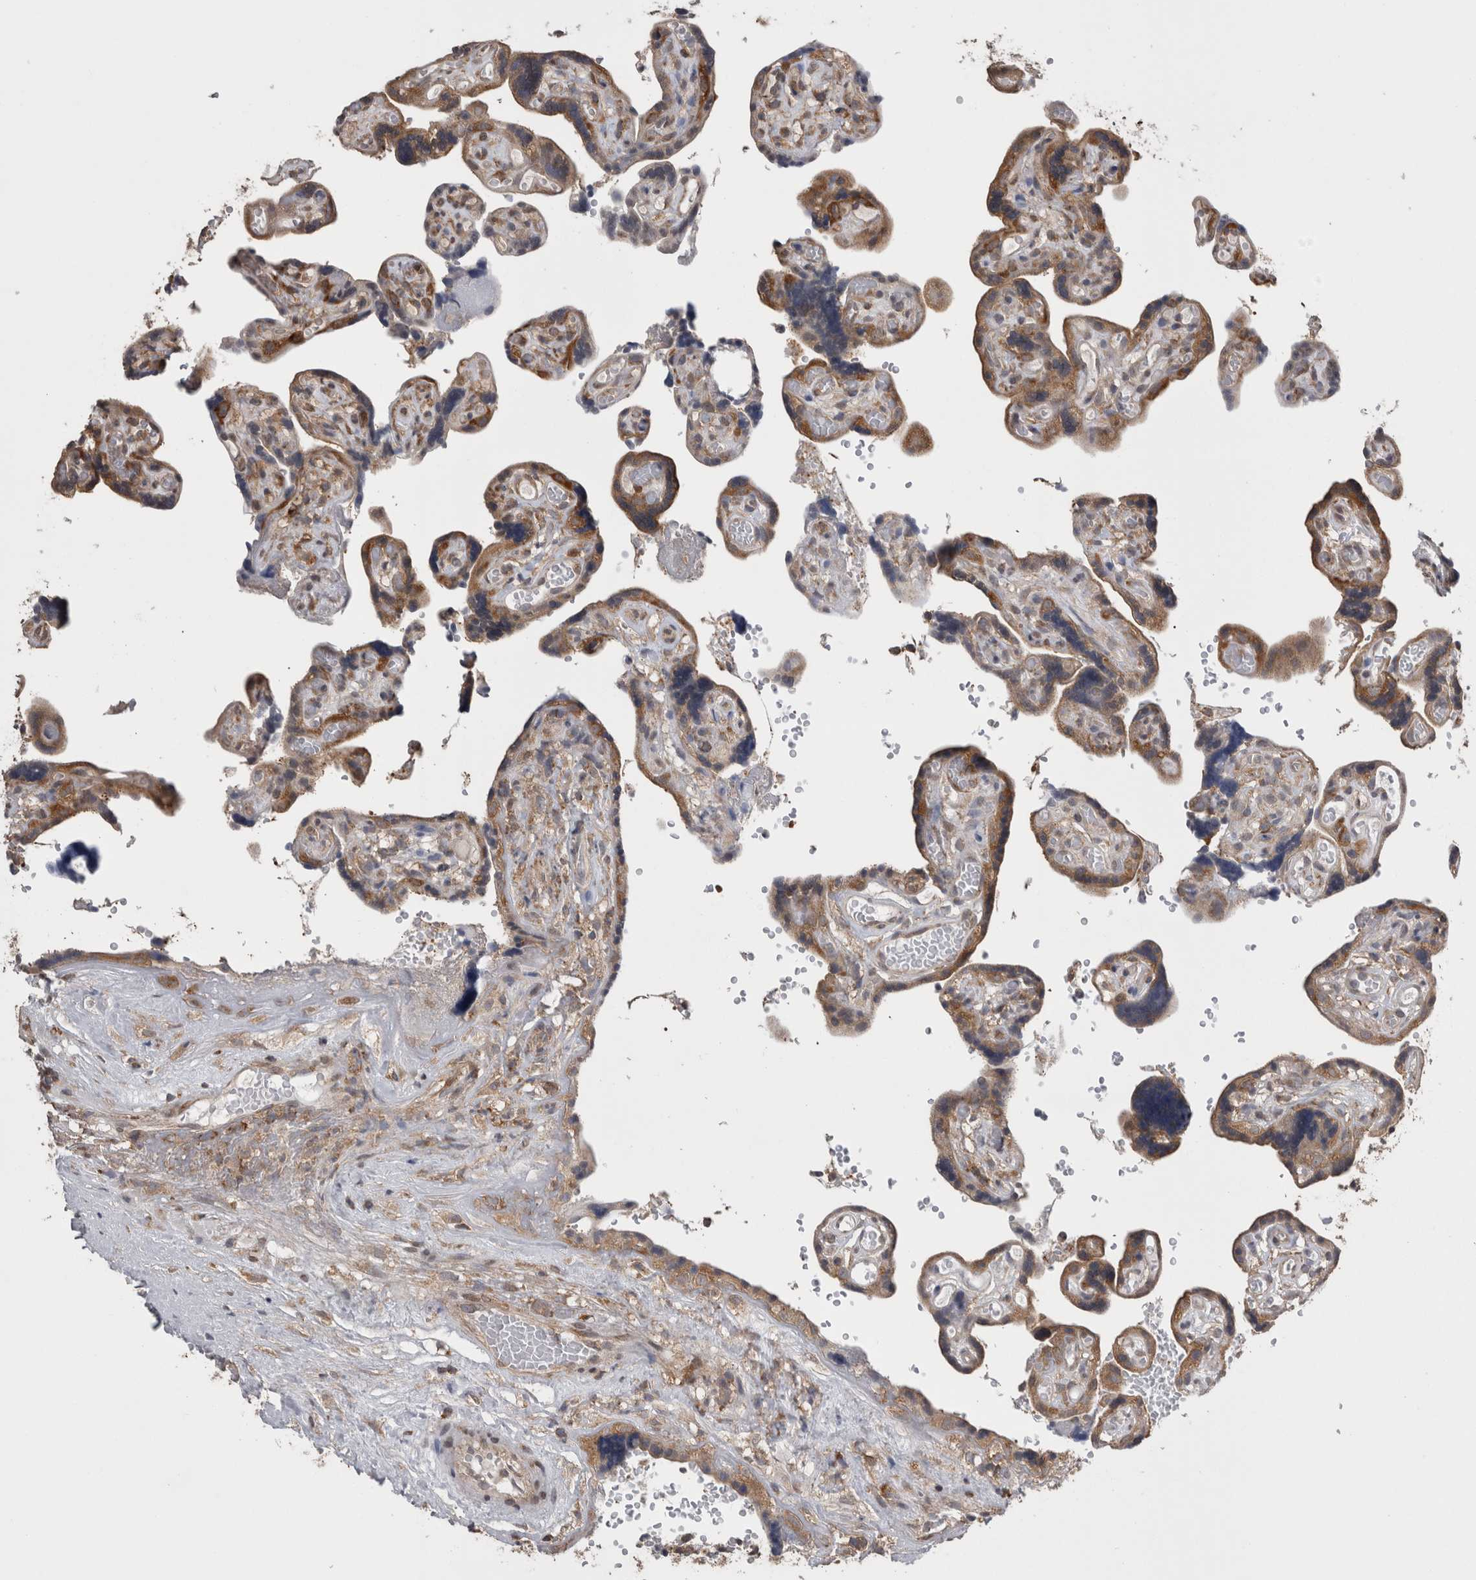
{"staining": {"intensity": "weak", "quantity": "<25%", "location": "cytoplasmic/membranous"}, "tissue": "placenta", "cell_type": "Decidual cells", "image_type": "normal", "snomed": [{"axis": "morphology", "description": "Normal tissue, NOS"}, {"axis": "topography", "description": "Placenta"}], "caption": "An immunohistochemistry photomicrograph of benign placenta is shown. There is no staining in decidual cells of placenta.", "gene": "DDX6", "patient": {"sex": "female", "age": 30}}